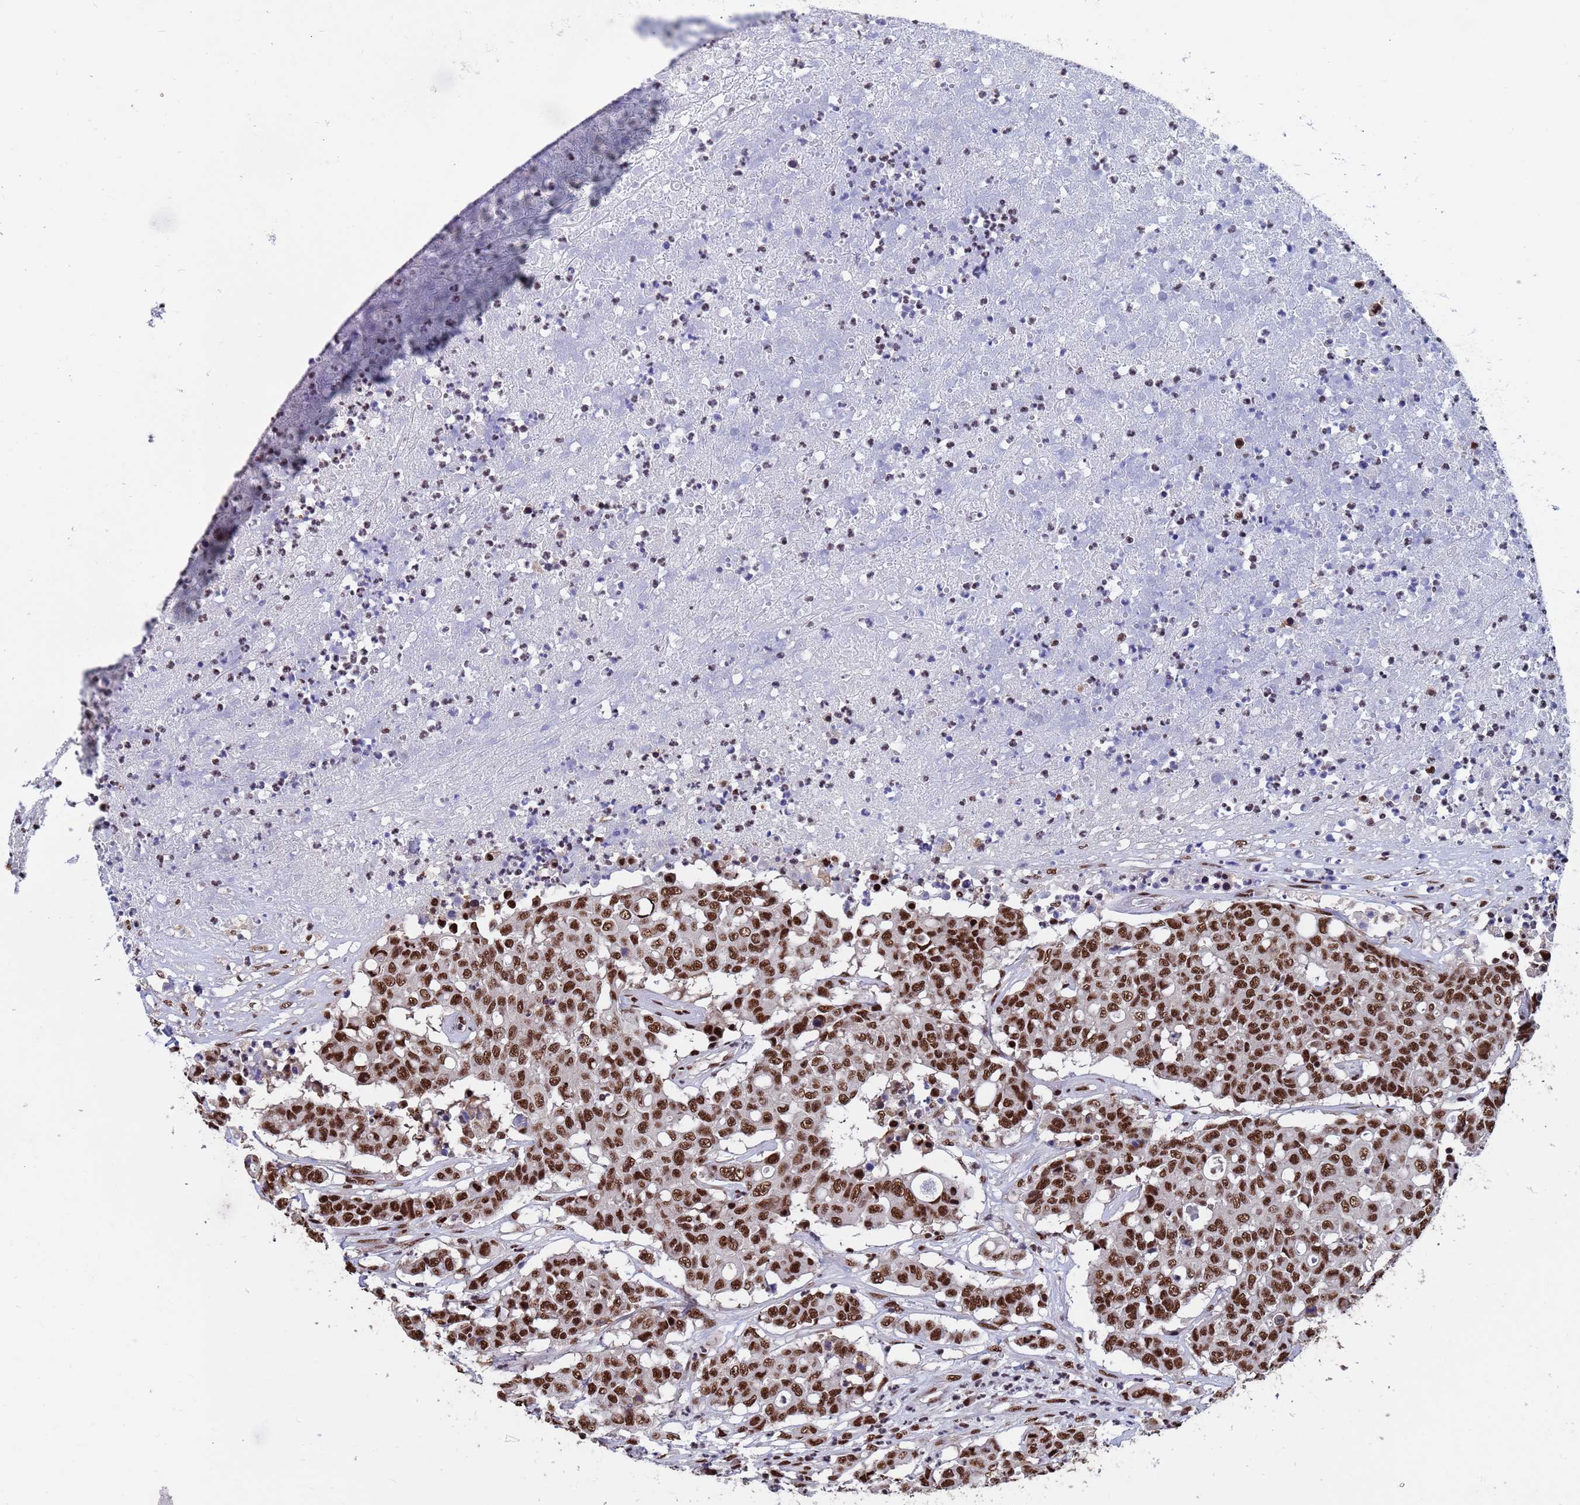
{"staining": {"intensity": "strong", "quantity": ">75%", "location": "nuclear"}, "tissue": "colorectal cancer", "cell_type": "Tumor cells", "image_type": "cancer", "snomed": [{"axis": "morphology", "description": "Adenocarcinoma, NOS"}, {"axis": "topography", "description": "Colon"}], "caption": "Immunohistochemistry photomicrograph of neoplastic tissue: colorectal cancer (adenocarcinoma) stained using immunohistochemistry (IHC) exhibits high levels of strong protein expression localized specifically in the nuclear of tumor cells, appearing as a nuclear brown color.", "gene": "SF3B2", "patient": {"sex": "male", "age": 51}}